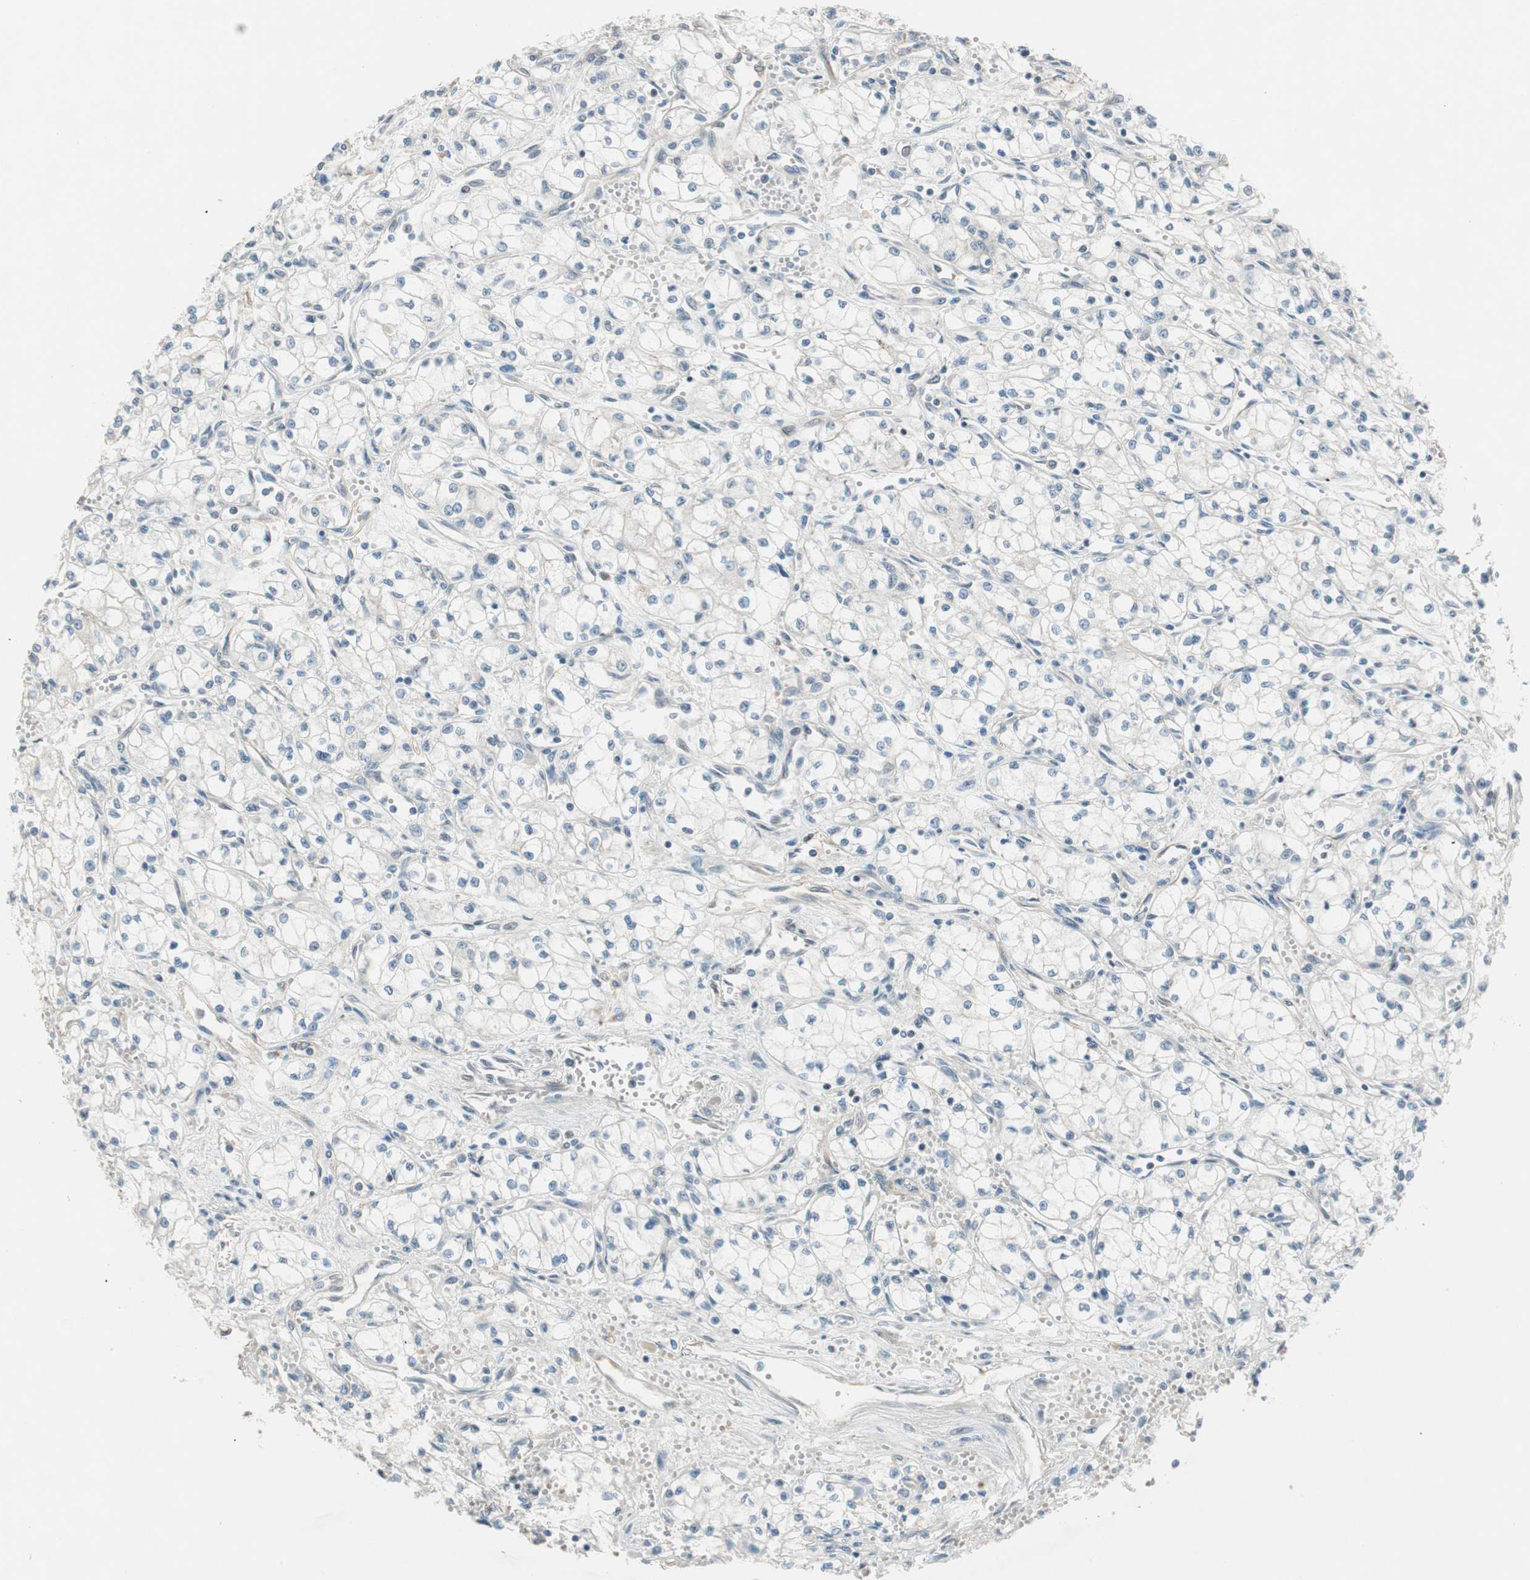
{"staining": {"intensity": "negative", "quantity": "none", "location": "none"}, "tissue": "renal cancer", "cell_type": "Tumor cells", "image_type": "cancer", "snomed": [{"axis": "morphology", "description": "Normal tissue, NOS"}, {"axis": "morphology", "description": "Adenocarcinoma, NOS"}, {"axis": "topography", "description": "Kidney"}], "caption": "The photomicrograph displays no significant positivity in tumor cells of renal adenocarcinoma.", "gene": "CGRRF1", "patient": {"sex": "male", "age": 59}}